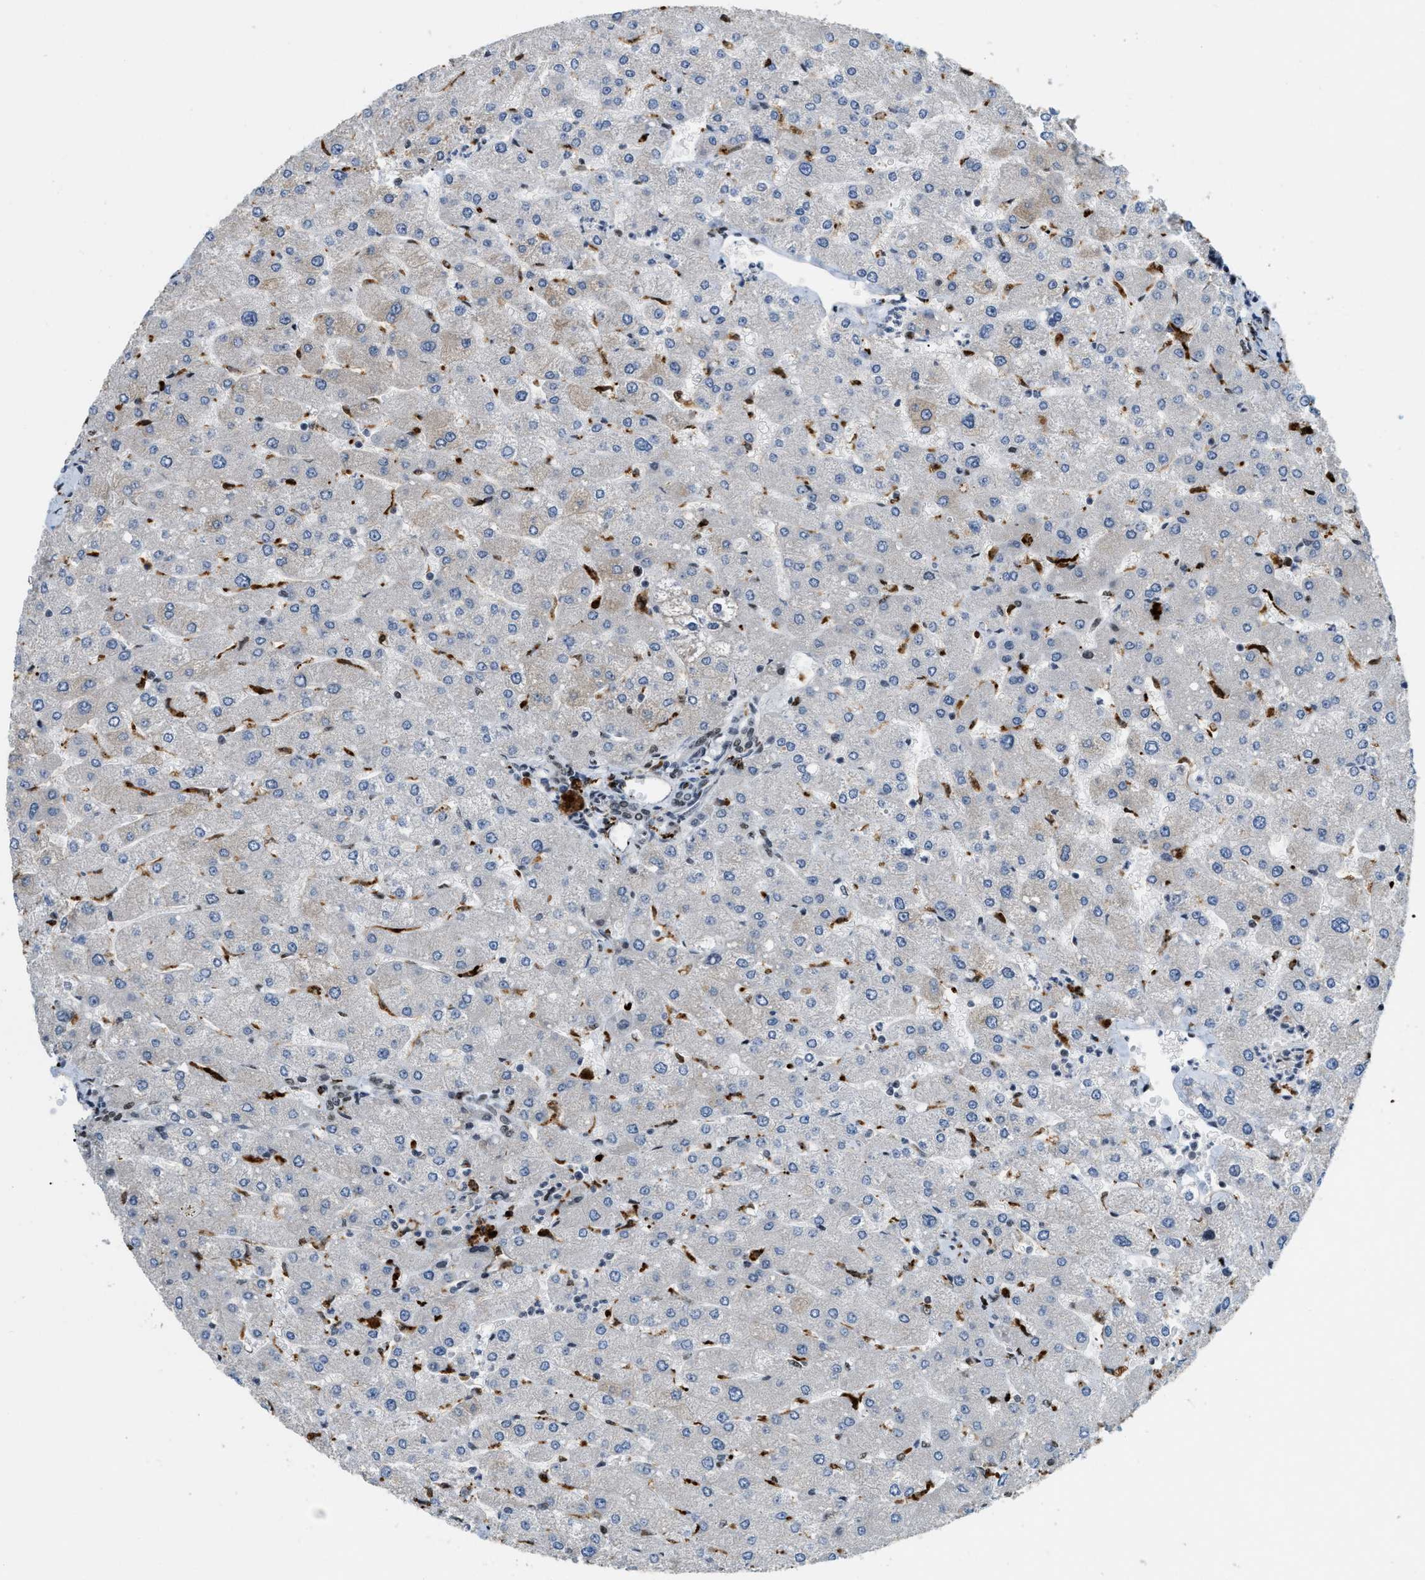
{"staining": {"intensity": "weak", "quantity": "25%-75%", "location": "nuclear"}, "tissue": "liver", "cell_type": "Cholangiocytes", "image_type": "normal", "snomed": [{"axis": "morphology", "description": "Normal tissue, NOS"}, {"axis": "topography", "description": "Liver"}], "caption": "Brown immunohistochemical staining in normal liver displays weak nuclear positivity in approximately 25%-75% of cholangiocytes.", "gene": "NUMA1", "patient": {"sex": "male", "age": 55}}